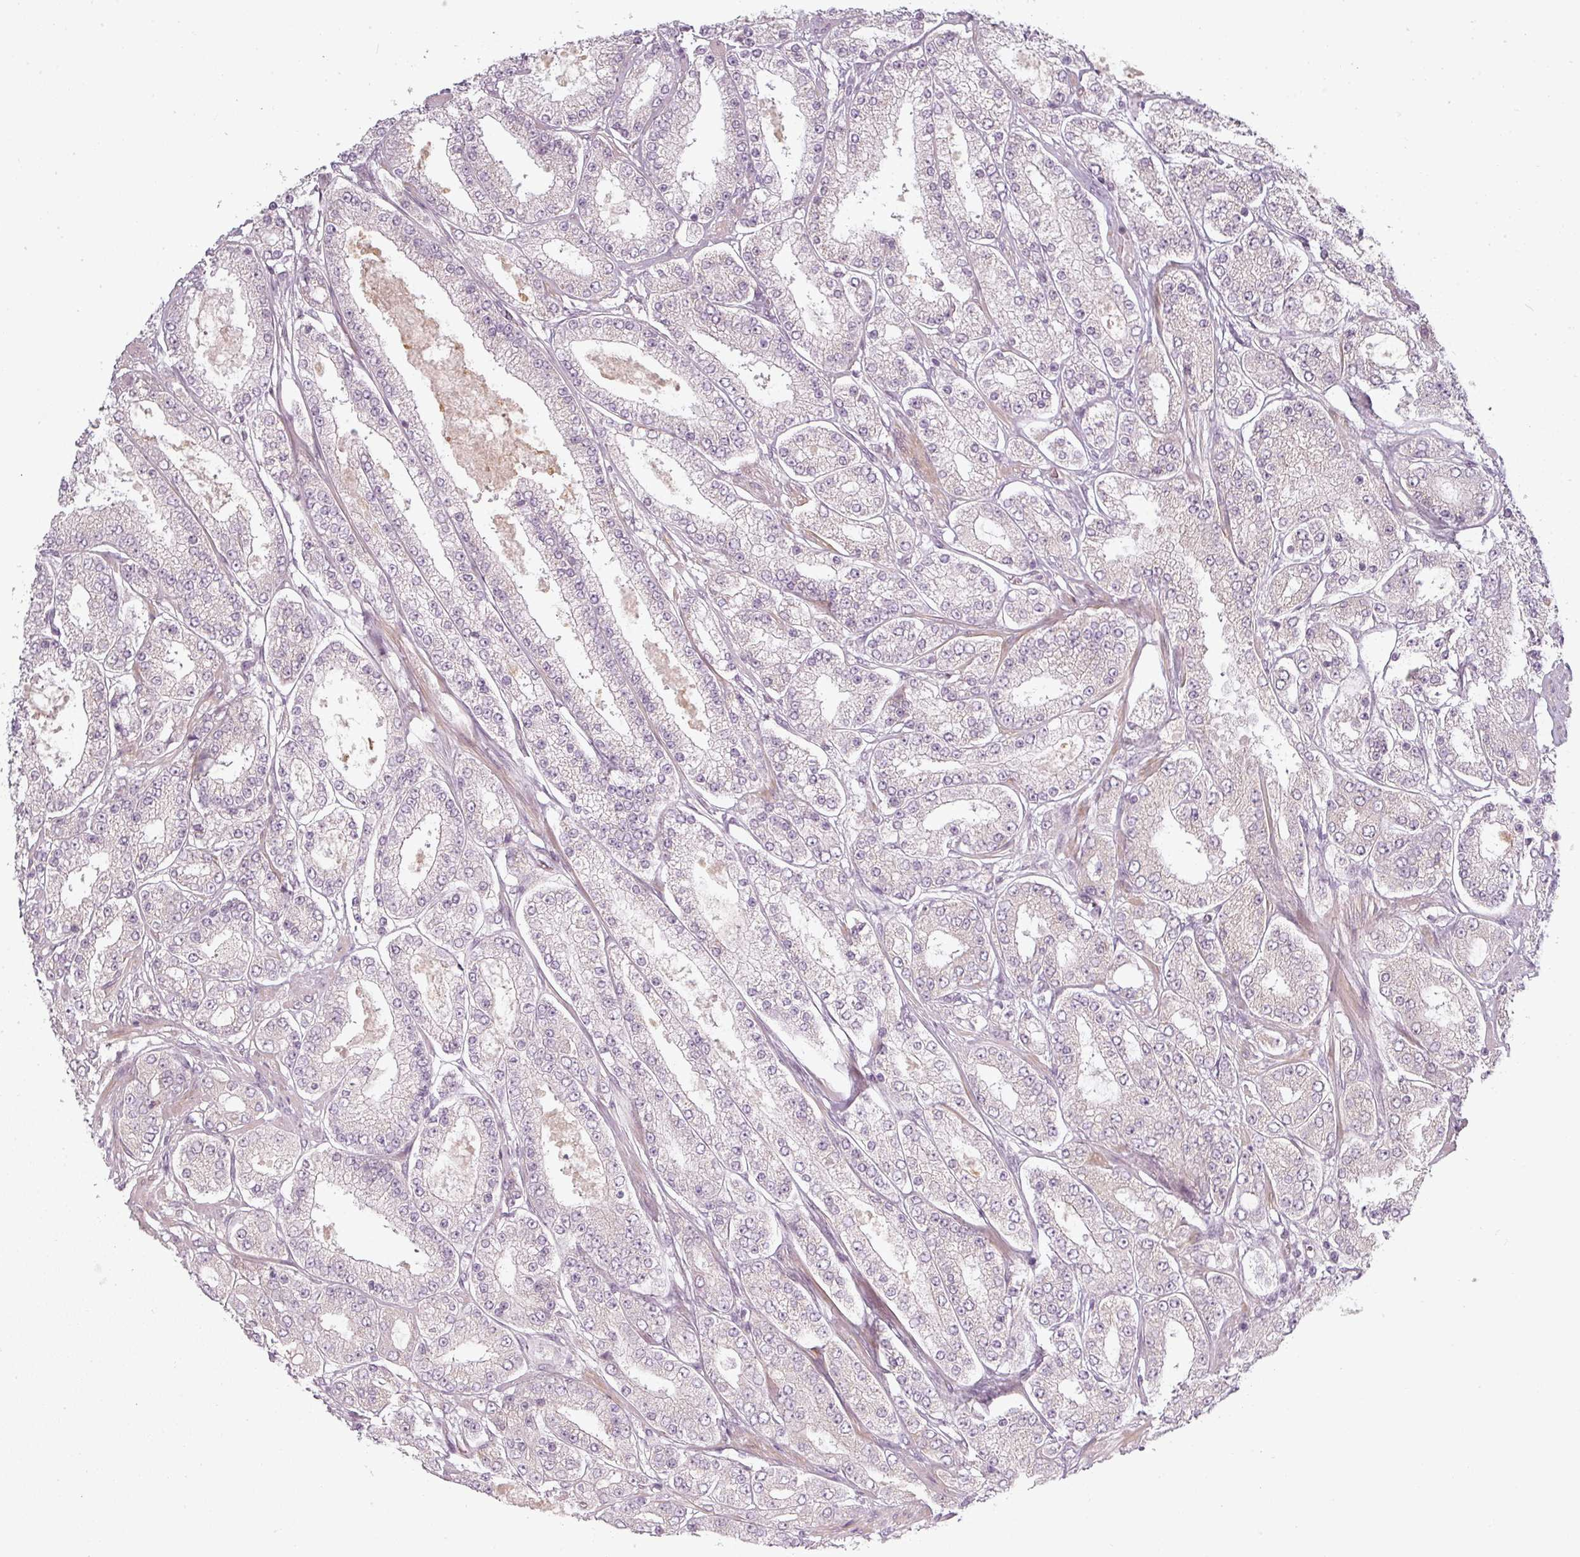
{"staining": {"intensity": "negative", "quantity": "none", "location": "none"}, "tissue": "prostate cancer", "cell_type": "Tumor cells", "image_type": "cancer", "snomed": [{"axis": "morphology", "description": "Adenocarcinoma, High grade"}, {"axis": "topography", "description": "Prostate"}], "caption": "Tumor cells show no significant protein staining in prostate cancer (adenocarcinoma (high-grade)).", "gene": "SLC16A9", "patient": {"sex": "male", "age": 68}}